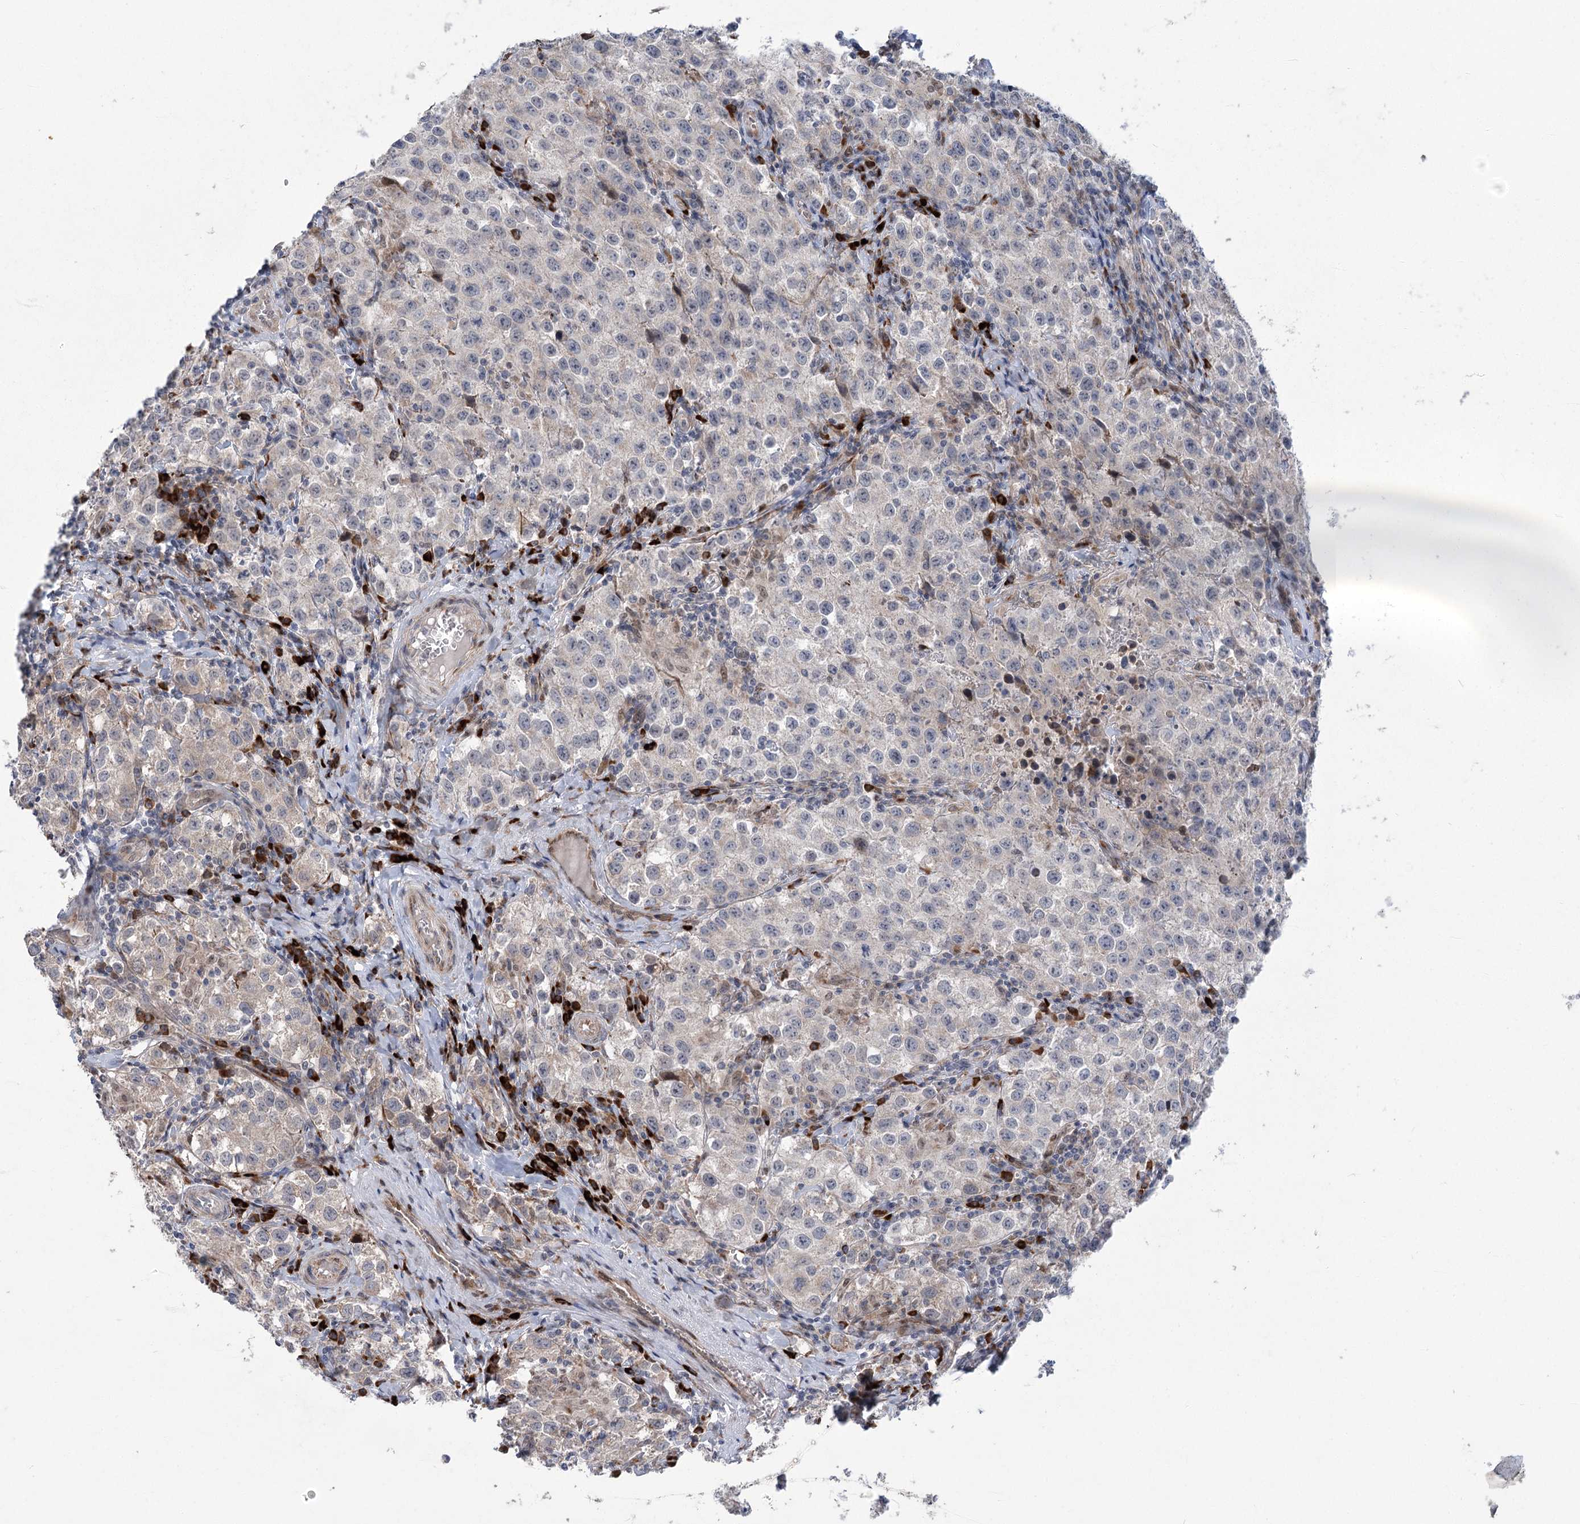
{"staining": {"intensity": "weak", "quantity": "<25%", "location": "cytoplasmic/membranous"}, "tissue": "testis cancer", "cell_type": "Tumor cells", "image_type": "cancer", "snomed": [{"axis": "morphology", "description": "Seminoma, NOS"}, {"axis": "morphology", "description": "Carcinoma, Embryonal, NOS"}, {"axis": "topography", "description": "Testis"}], "caption": "Immunohistochemical staining of human testis cancer (seminoma) reveals no significant staining in tumor cells.", "gene": "GCNT4", "patient": {"sex": "male", "age": 43}}